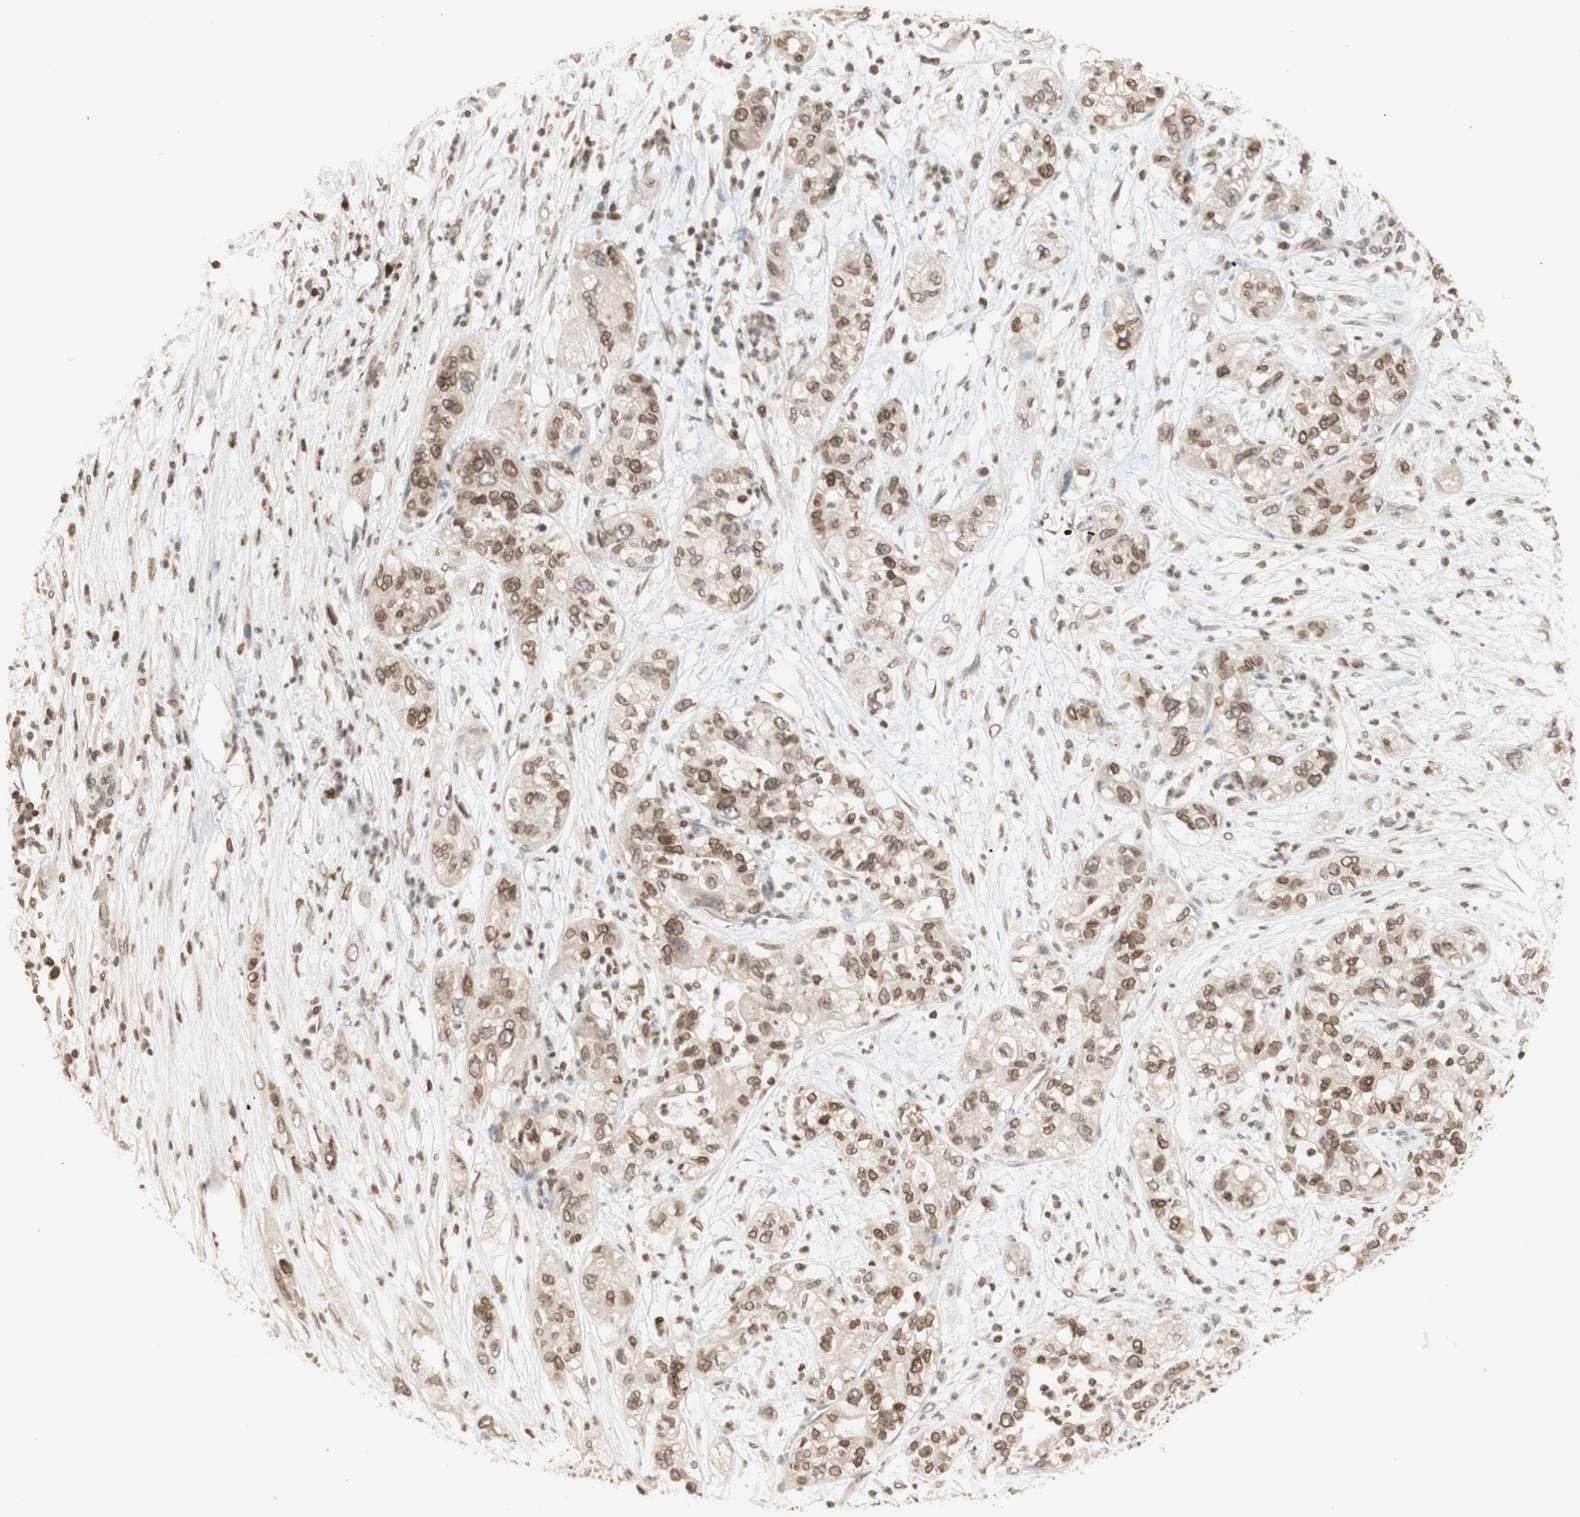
{"staining": {"intensity": "moderate", "quantity": ">75%", "location": "cytoplasmic/membranous,nuclear"}, "tissue": "pancreatic cancer", "cell_type": "Tumor cells", "image_type": "cancer", "snomed": [{"axis": "morphology", "description": "Adenocarcinoma, NOS"}, {"axis": "topography", "description": "Pancreas"}], "caption": "Pancreatic adenocarcinoma tissue displays moderate cytoplasmic/membranous and nuclear expression in about >75% of tumor cells, visualized by immunohistochemistry. The protein is shown in brown color, while the nuclei are stained blue.", "gene": "TMPO", "patient": {"sex": "female", "age": 78}}